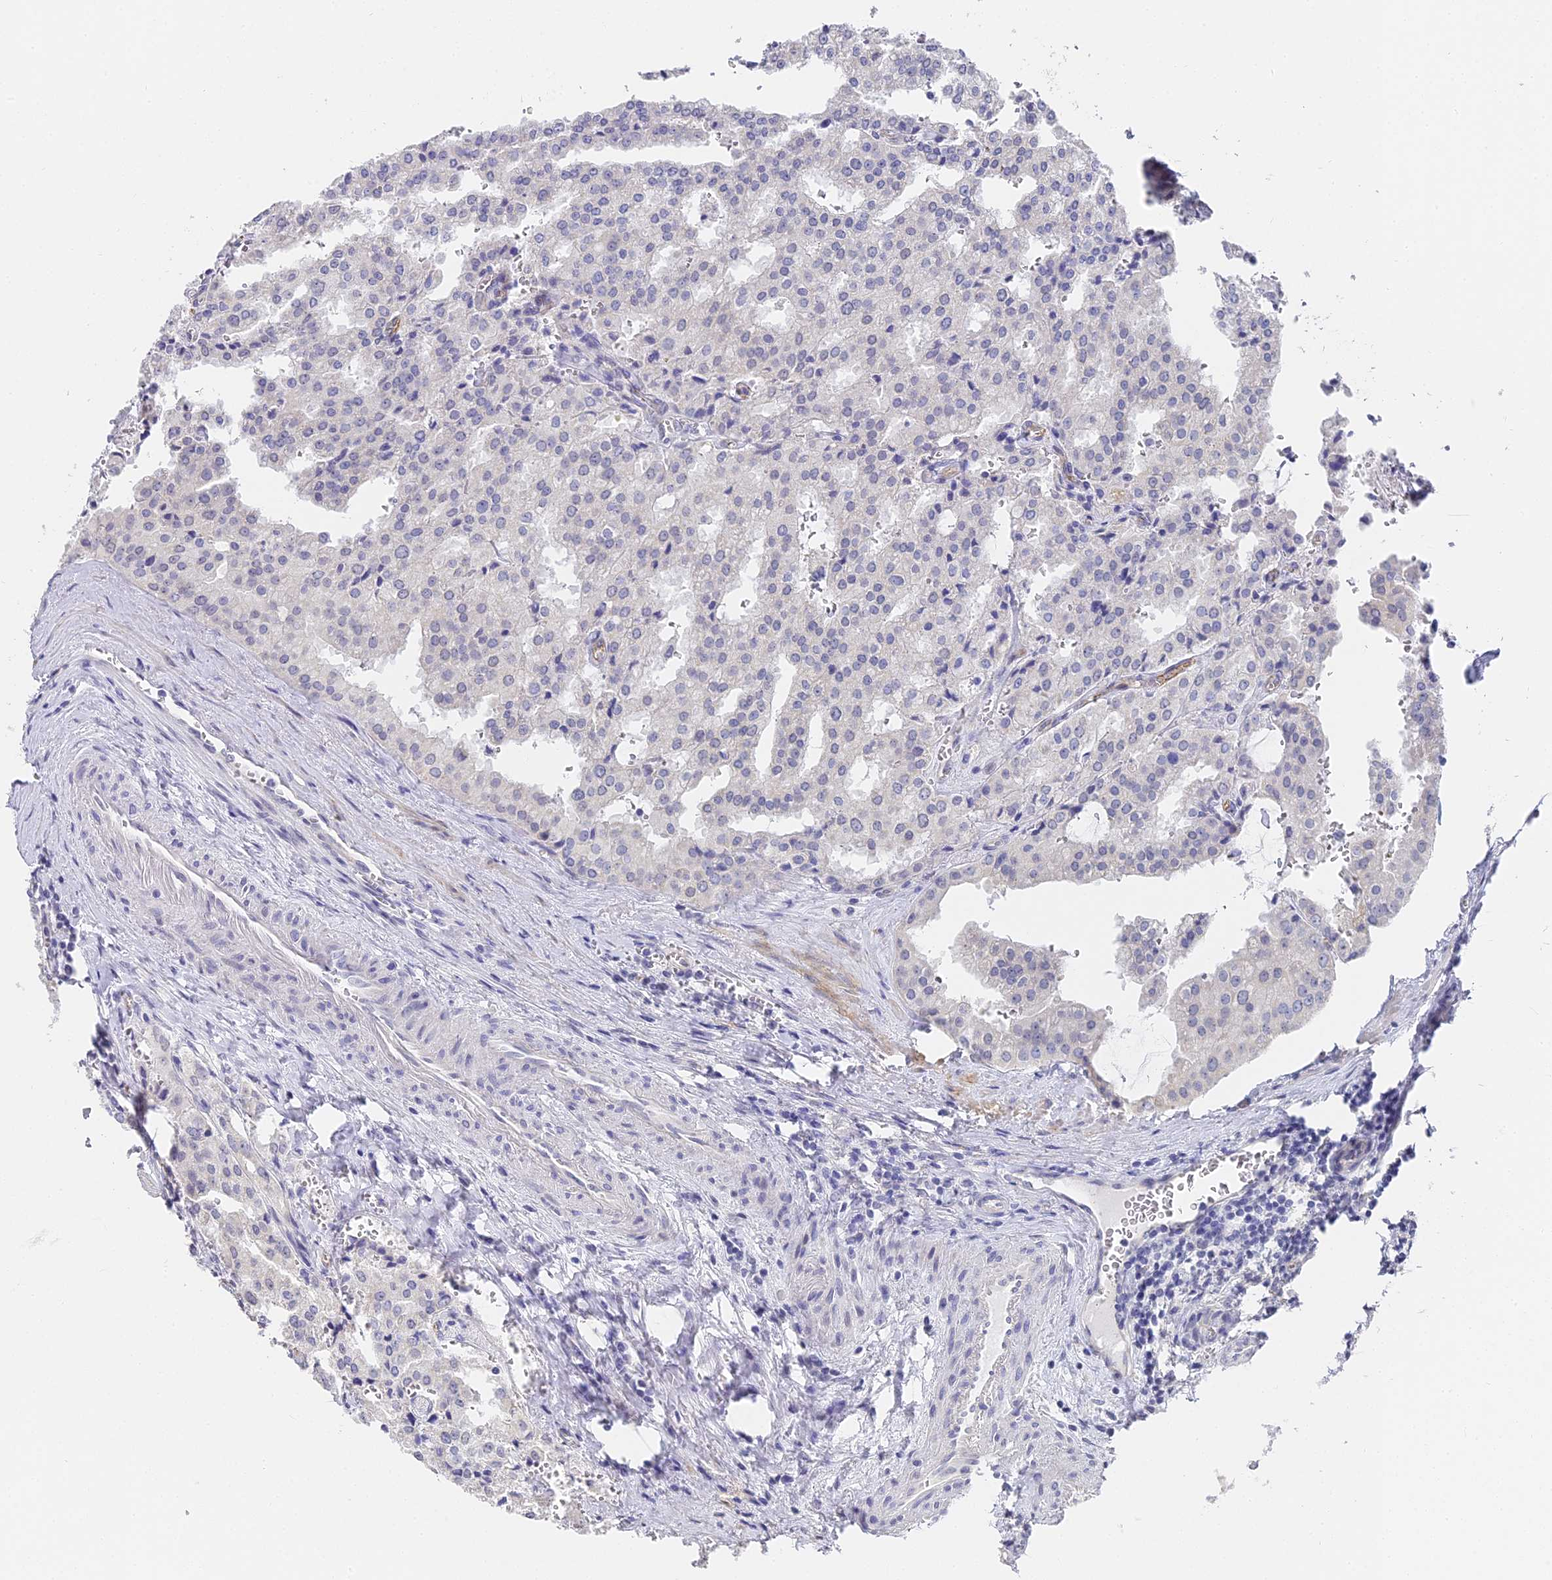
{"staining": {"intensity": "negative", "quantity": "none", "location": "none"}, "tissue": "prostate cancer", "cell_type": "Tumor cells", "image_type": "cancer", "snomed": [{"axis": "morphology", "description": "Adenocarcinoma, High grade"}, {"axis": "topography", "description": "Prostate"}], "caption": "Protein analysis of prostate cancer (adenocarcinoma (high-grade)) exhibits no significant expression in tumor cells.", "gene": "GJA1", "patient": {"sex": "male", "age": 68}}